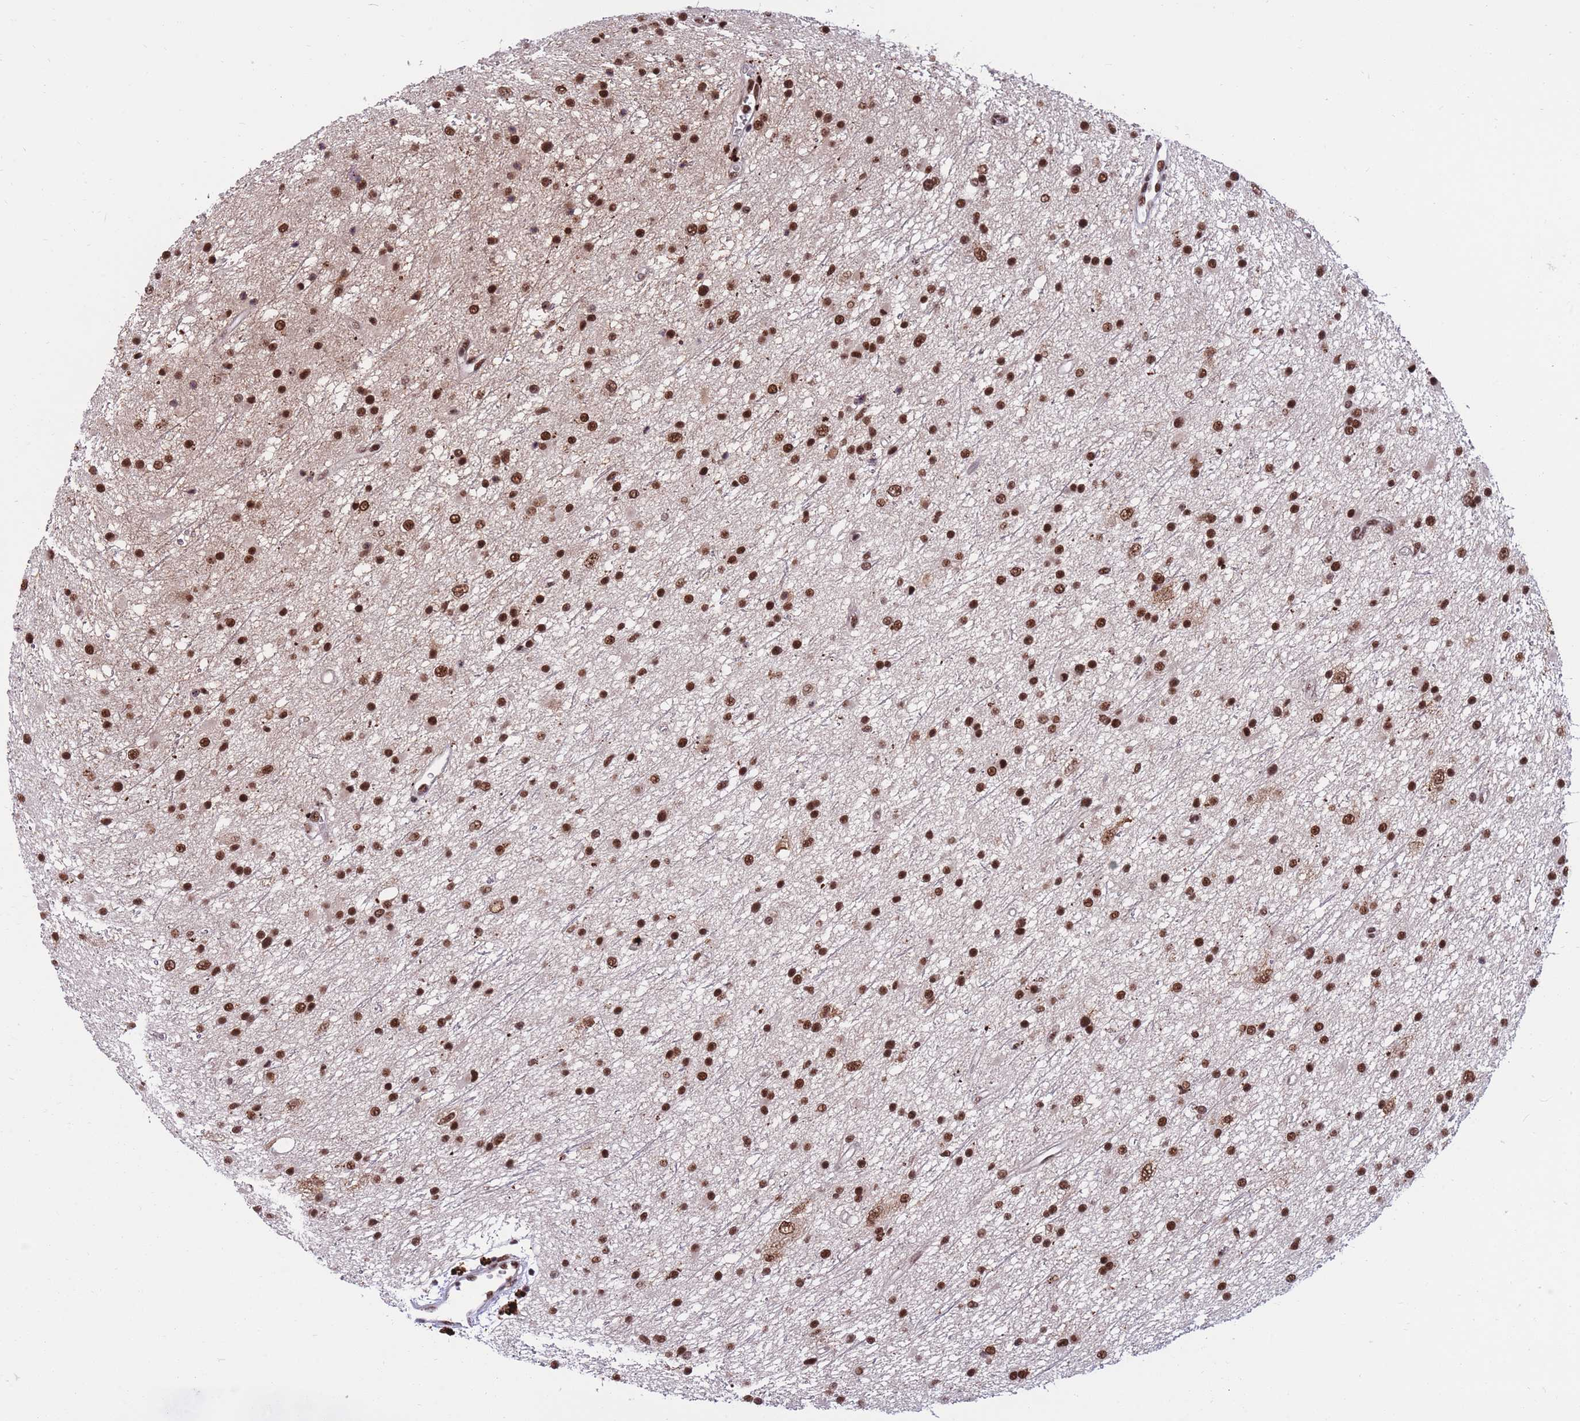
{"staining": {"intensity": "strong", "quantity": ">75%", "location": "nuclear"}, "tissue": "glioma", "cell_type": "Tumor cells", "image_type": "cancer", "snomed": [{"axis": "morphology", "description": "Glioma, malignant, Low grade"}, {"axis": "topography", "description": "Cerebral cortex"}], "caption": "A micrograph of human glioma stained for a protein exhibits strong nuclear brown staining in tumor cells.", "gene": "PRPF19", "patient": {"sex": "female", "age": 39}}